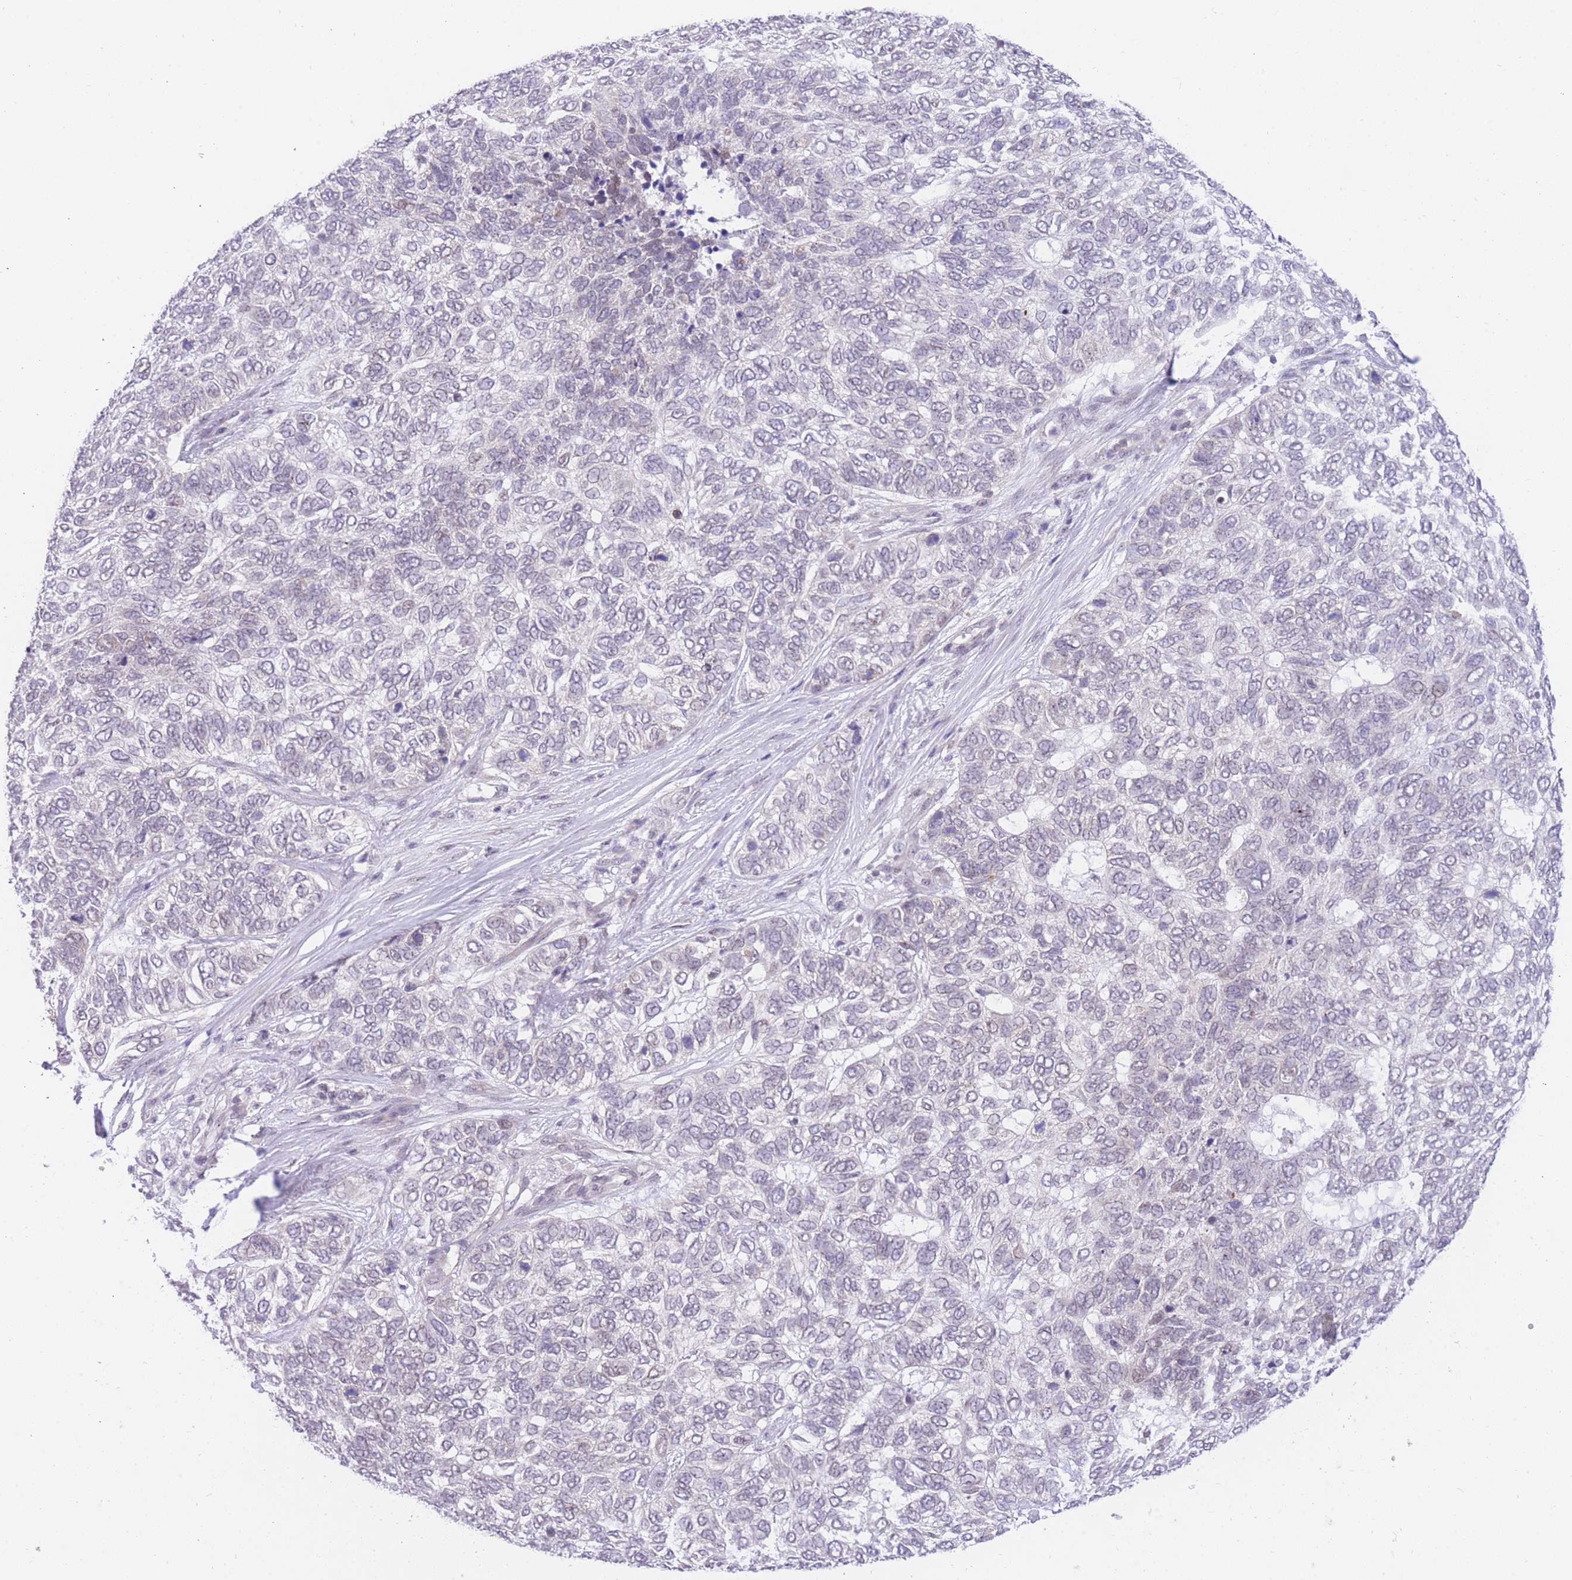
{"staining": {"intensity": "negative", "quantity": "none", "location": "none"}, "tissue": "skin cancer", "cell_type": "Tumor cells", "image_type": "cancer", "snomed": [{"axis": "morphology", "description": "Basal cell carcinoma"}, {"axis": "topography", "description": "Skin"}], "caption": "An image of skin cancer stained for a protein reveals no brown staining in tumor cells.", "gene": "STK39", "patient": {"sex": "female", "age": 65}}